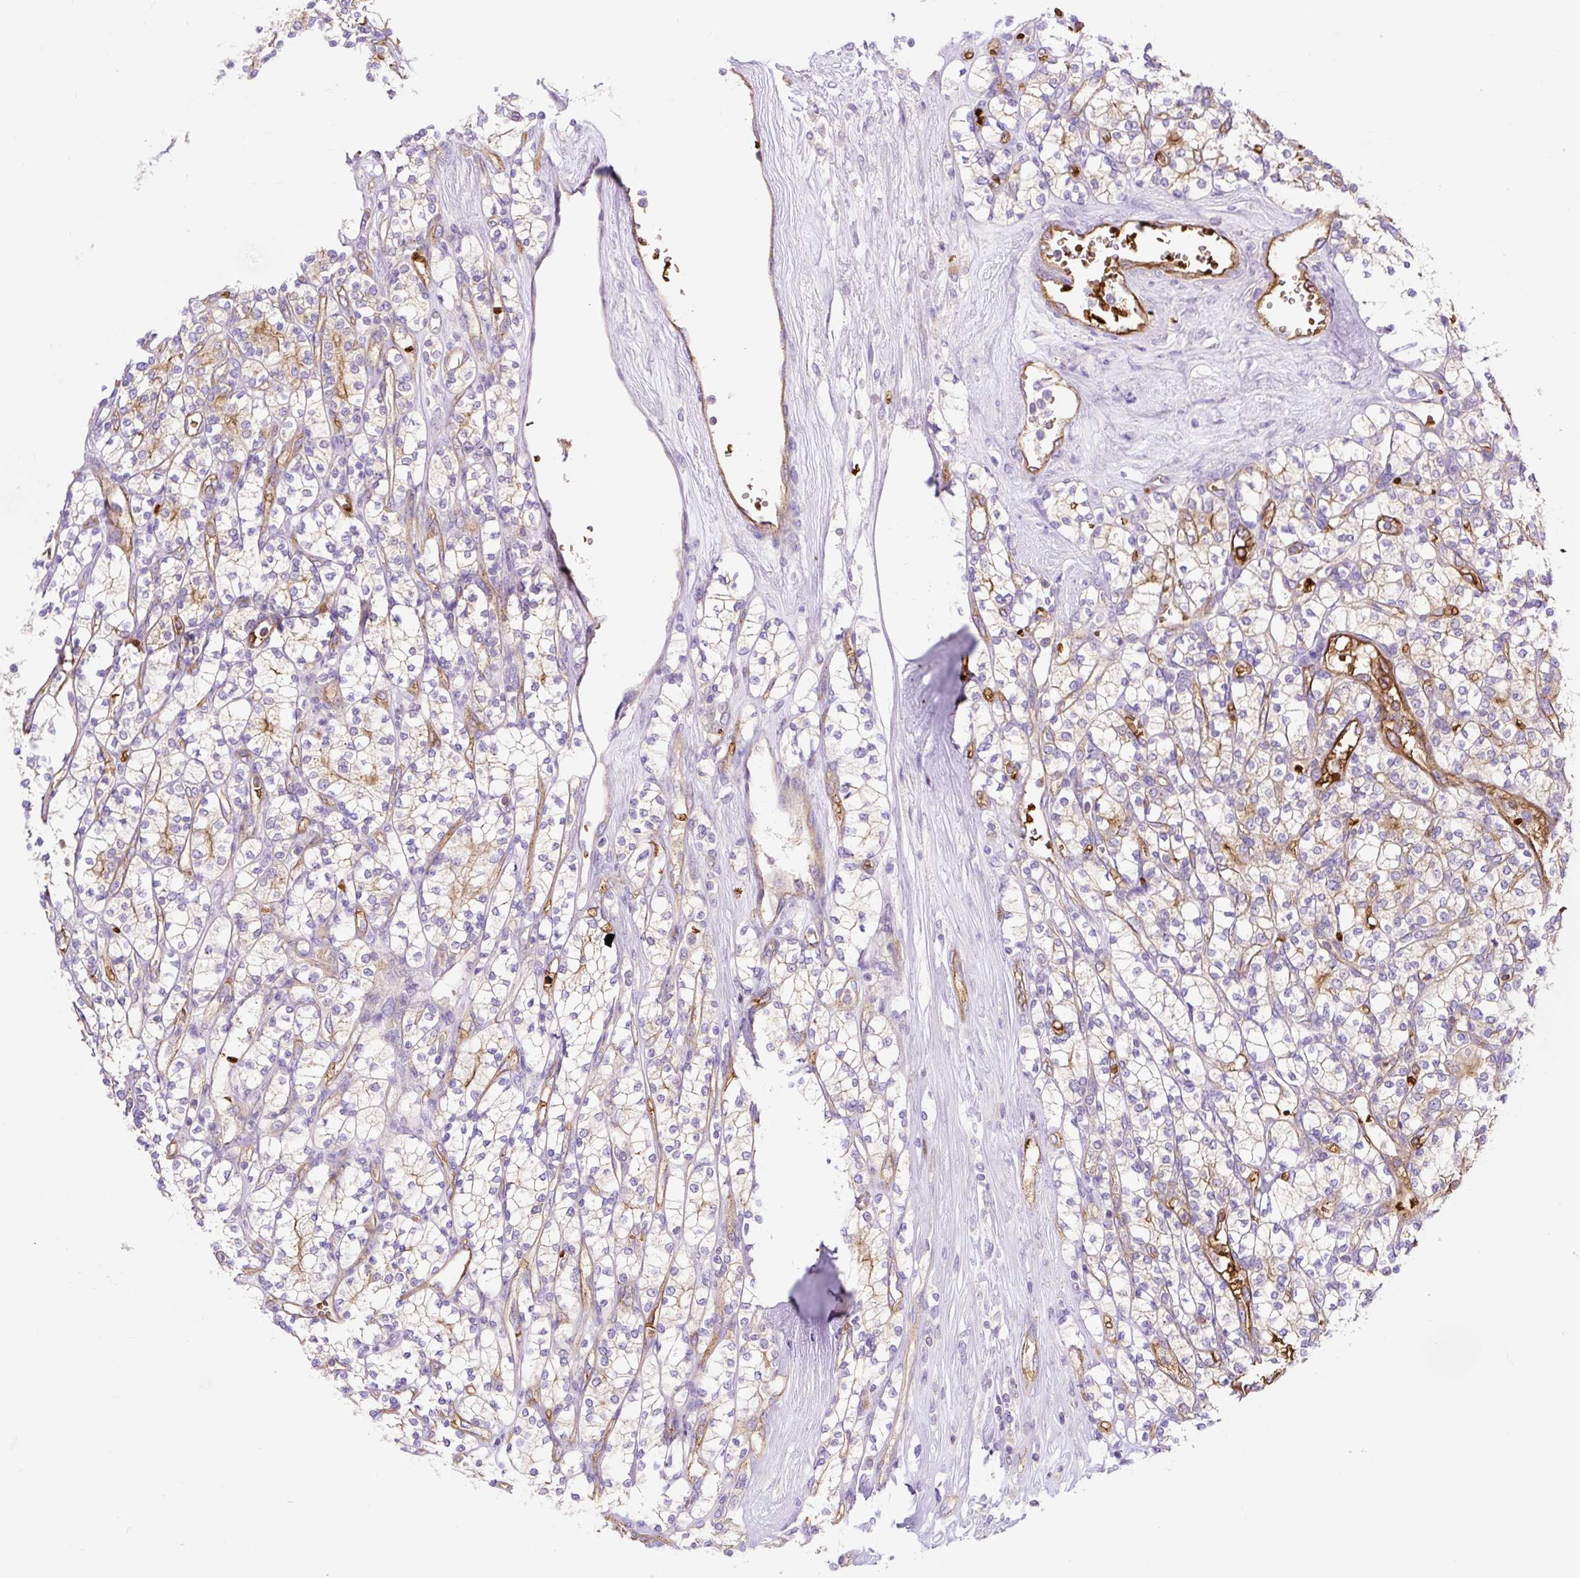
{"staining": {"intensity": "moderate", "quantity": "<25%", "location": "cytoplasmic/membranous"}, "tissue": "renal cancer", "cell_type": "Tumor cells", "image_type": "cancer", "snomed": [{"axis": "morphology", "description": "Adenocarcinoma, NOS"}, {"axis": "topography", "description": "Kidney"}], "caption": "The photomicrograph exhibits staining of adenocarcinoma (renal), revealing moderate cytoplasmic/membranous protein staining (brown color) within tumor cells.", "gene": "HIP1R", "patient": {"sex": "male", "age": 77}}